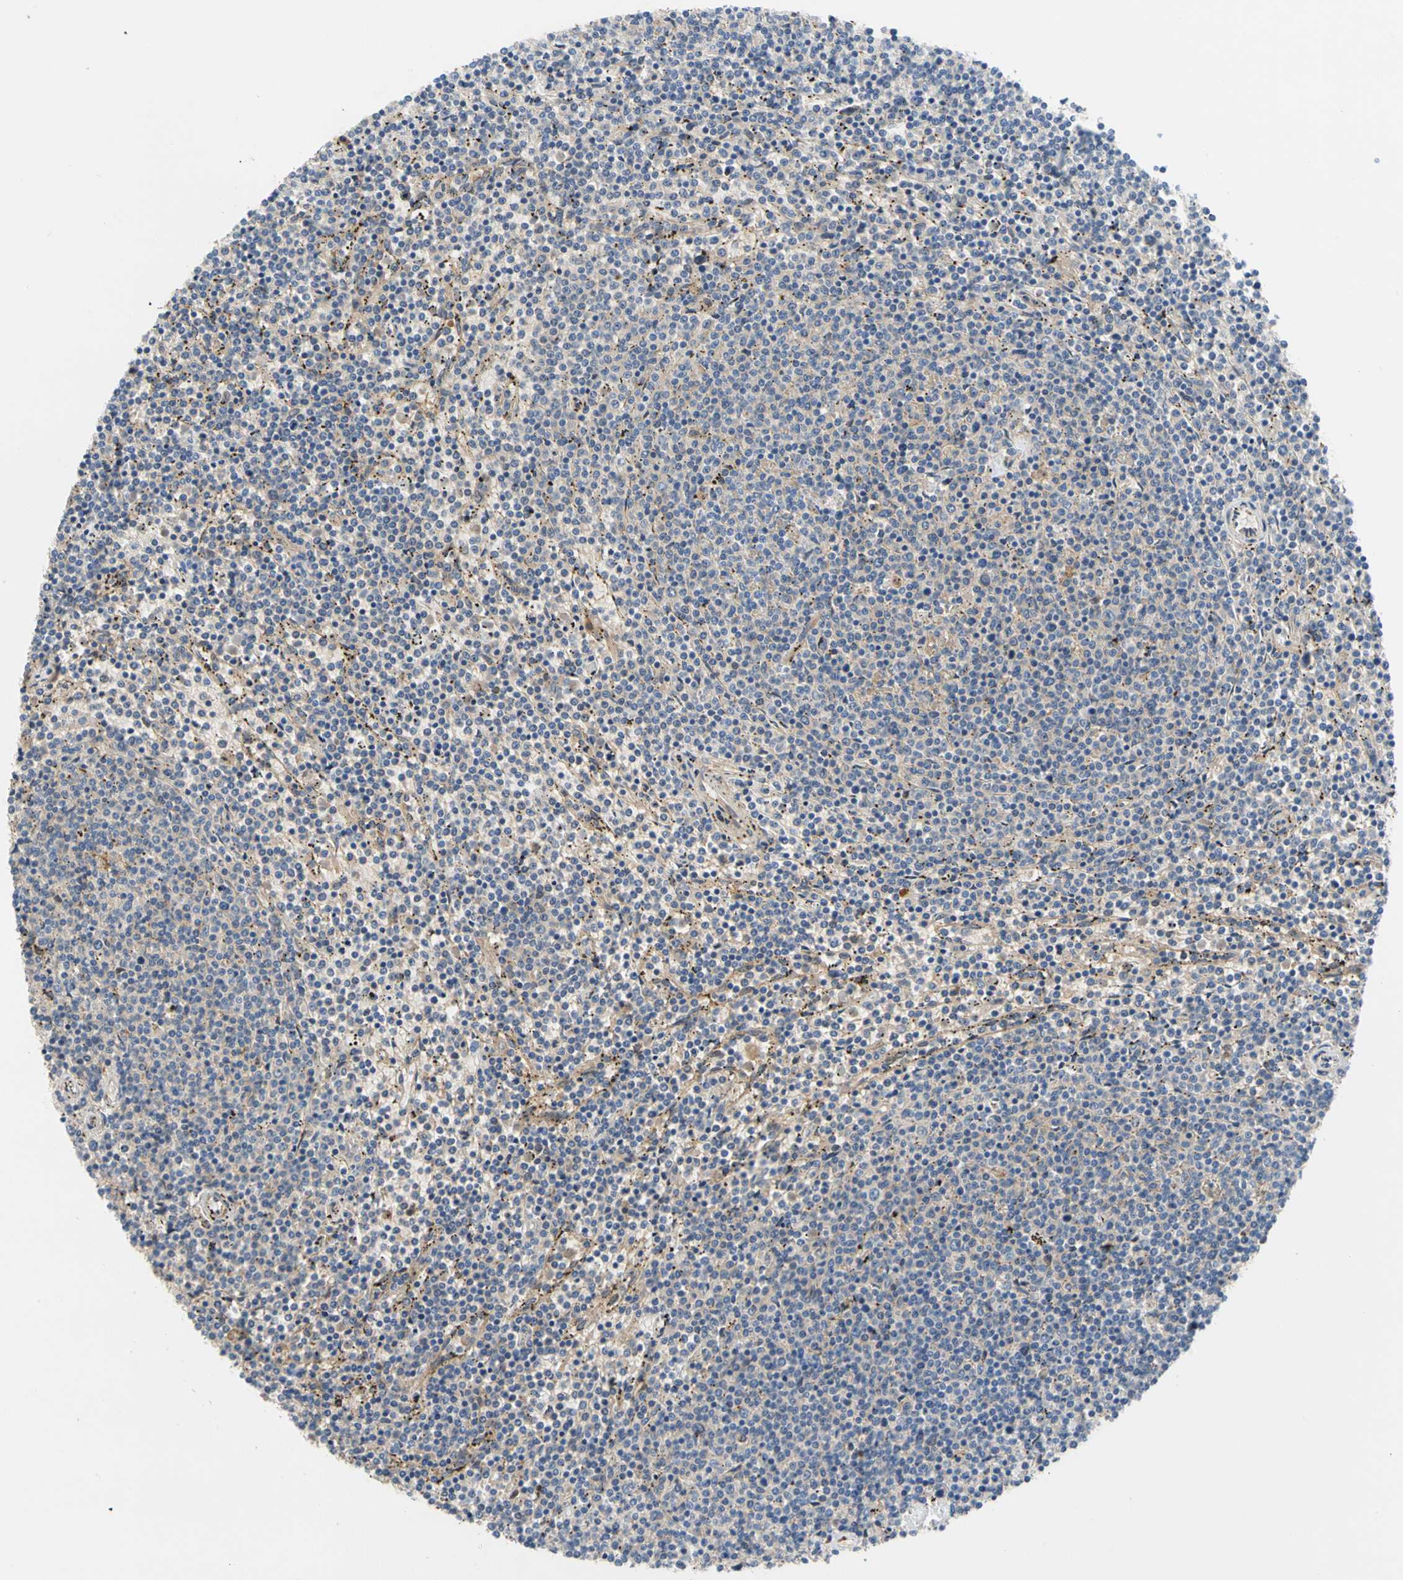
{"staining": {"intensity": "negative", "quantity": "none", "location": "none"}, "tissue": "lymphoma", "cell_type": "Tumor cells", "image_type": "cancer", "snomed": [{"axis": "morphology", "description": "Malignant lymphoma, non-Hodgkin's type, Low grade"}, {"axis": "topography", "description": "Spleen"}], "caption": "Immunohistochemical staining of human lymphoma exhibits no significant staining in tumor cells. (Brightfield microscopy of DAB (3,3'-diaminobenzidine) IHC at high magnification).", "gene": "ENTREP3", "patient": {"sex": "female", "age": 50}}